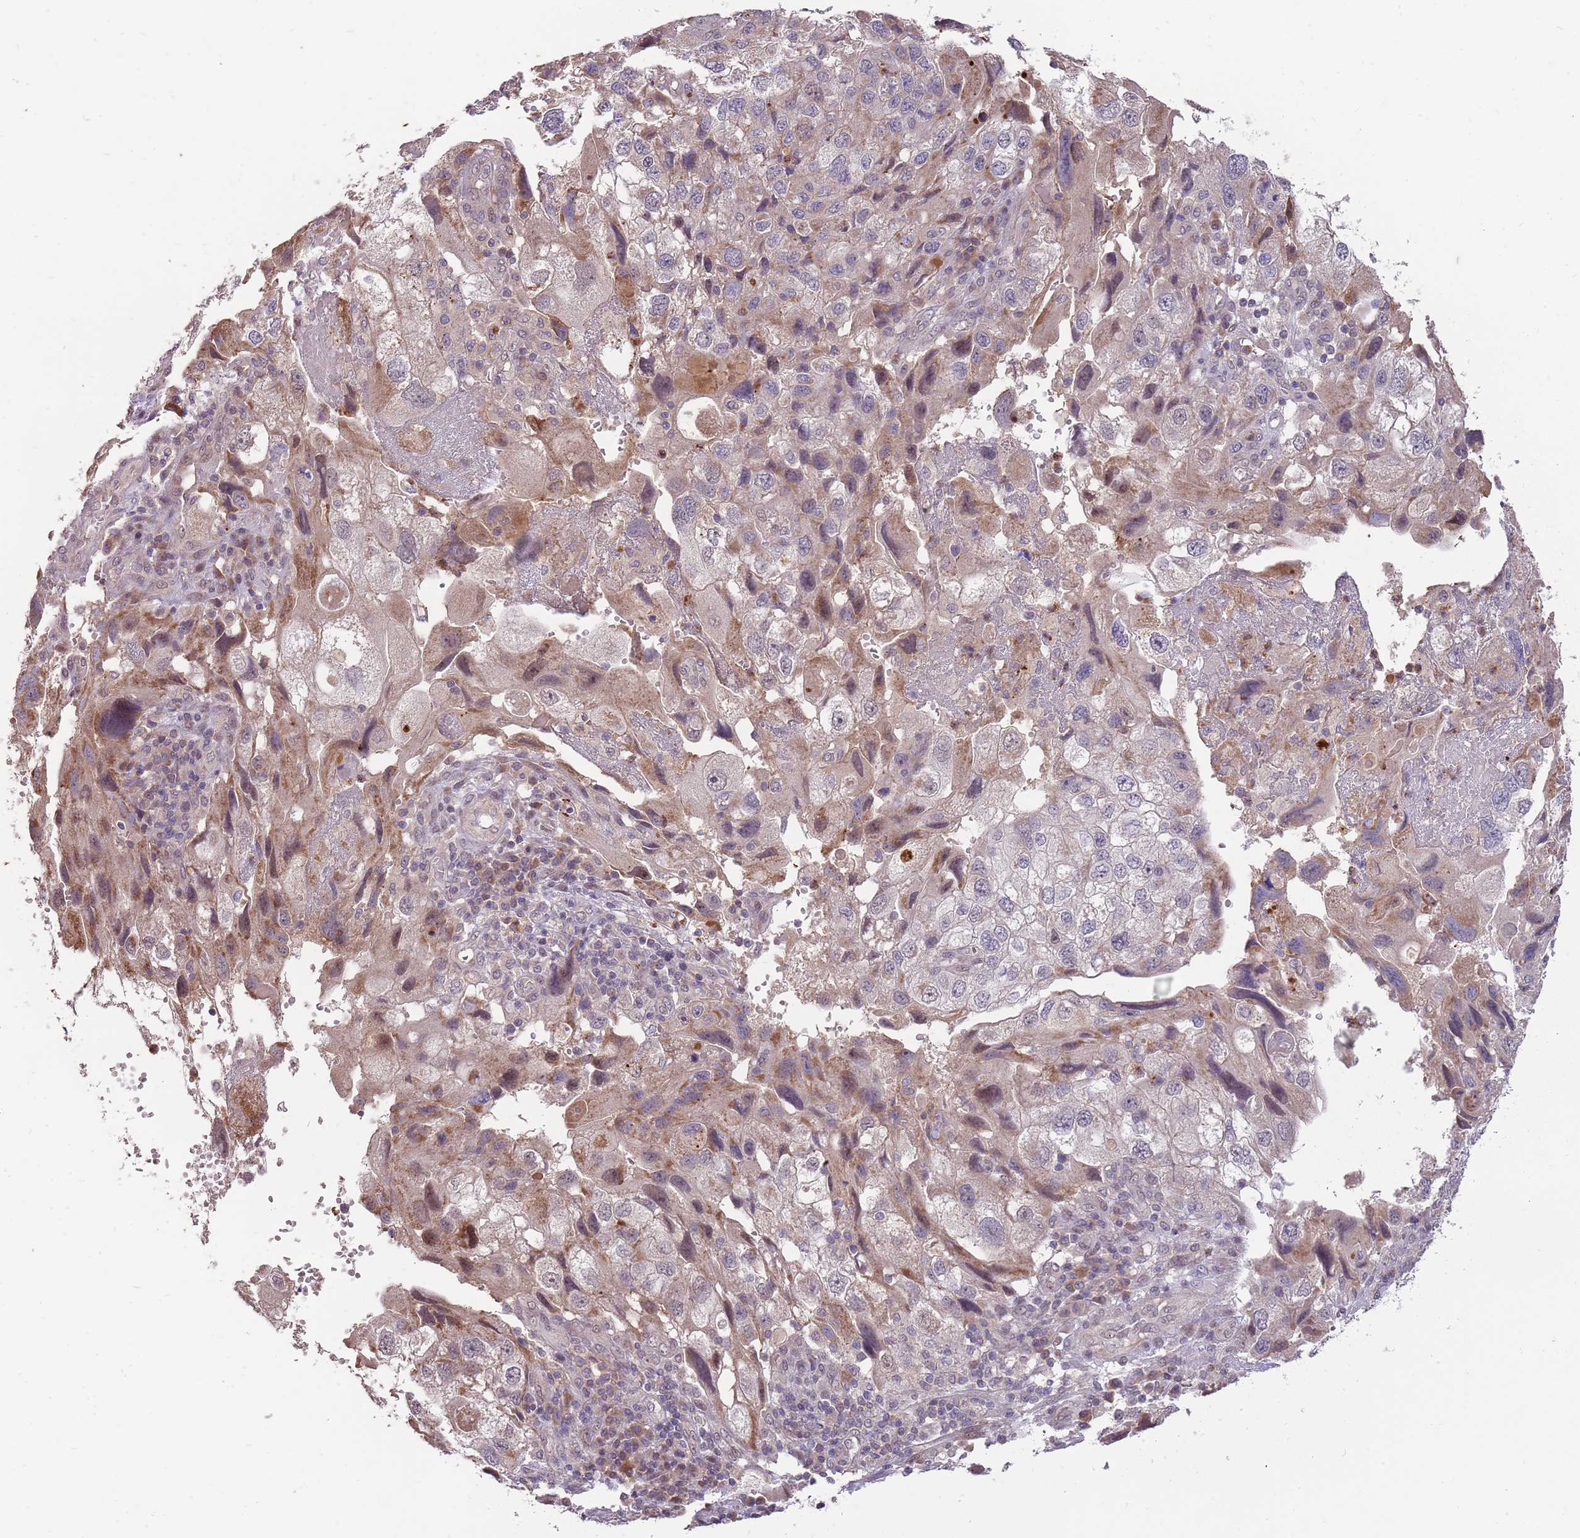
{"staining": {"intensity": "weak", "quantity": "25%-75%", "location": "cytoplasmic/membranous,nuclear"}, "tissue": "endometrial cancer", "cell_type": "Tumor cells", "image_type": "cancer", "snomed": [{"axis": "morphology", "description": "Adenocarcinoma, NOS"}, {"axis": "topography", "description": "Endometrium"}], "caption": "Immunohistochemistry (IHC) of human endometrial cancer (adenocarcinoma) reveals low levels of weak cytoplasmic/membranous and nuclear positivity in approximately 25%-75% of tumor cells.", "gene": "NBPF6", "patient": {"sex": "female", "age": 49}}